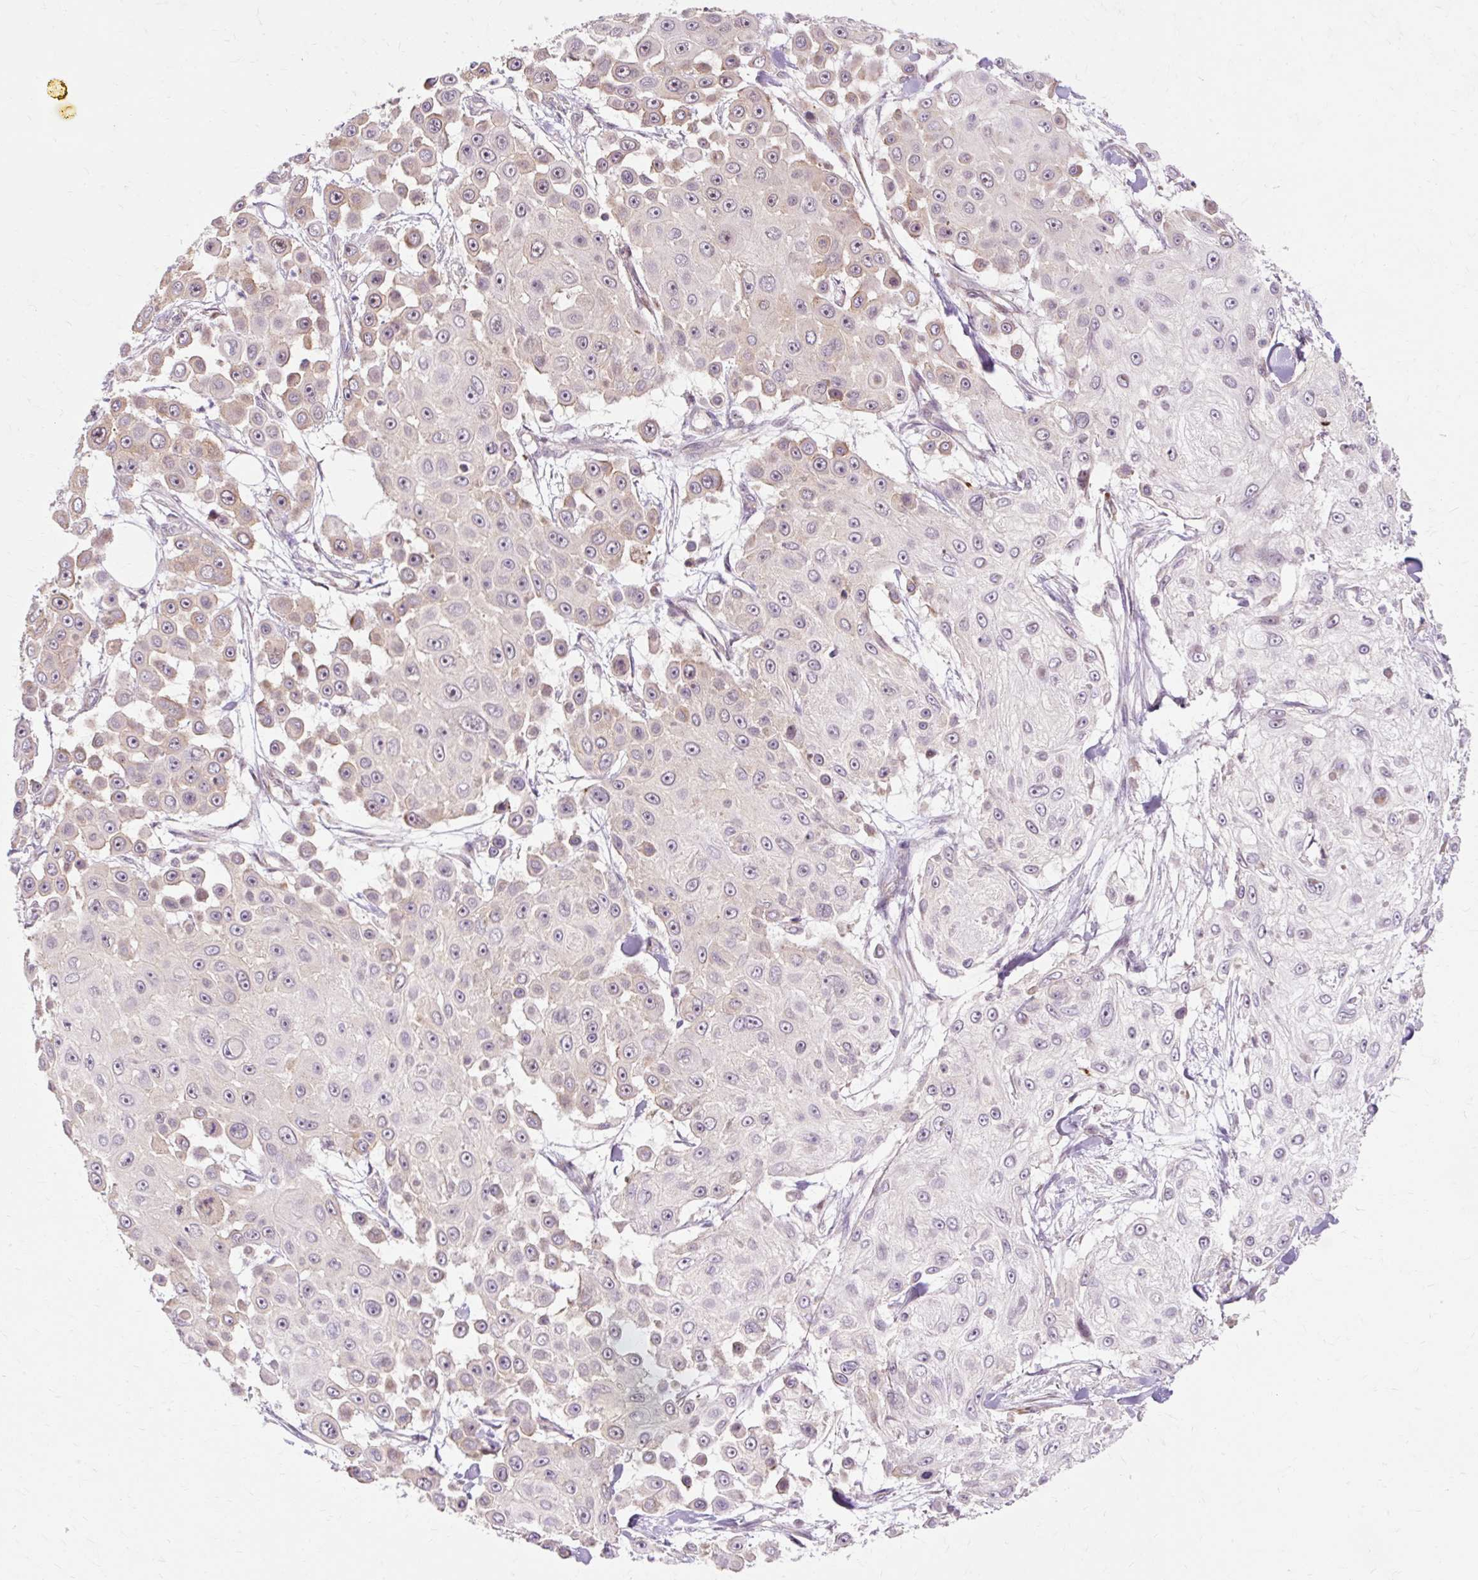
{"staining": {"intensity": "weak", "quantity": "25%-75%", "location": "cytoplasmic/membranous"}, "tissue": "skin cancer", "cell_type": "Tumor cells", "image_type": "cancer", "snomed": [{"axis": "morphology", "description": "Squamous cell carcinoma, NOS"}, {"axis": "topography", "description": "Skin"}], "caption": "Human skin cancer (squamous cell carcinoma) stained for a protein (brown) exhibits weak cytoplasmic/membranous positive positivity in approximately 25%-75% of tumor cells.", "gene": "GEMIN2", "patient": {"sex": "male", "age": 67}}